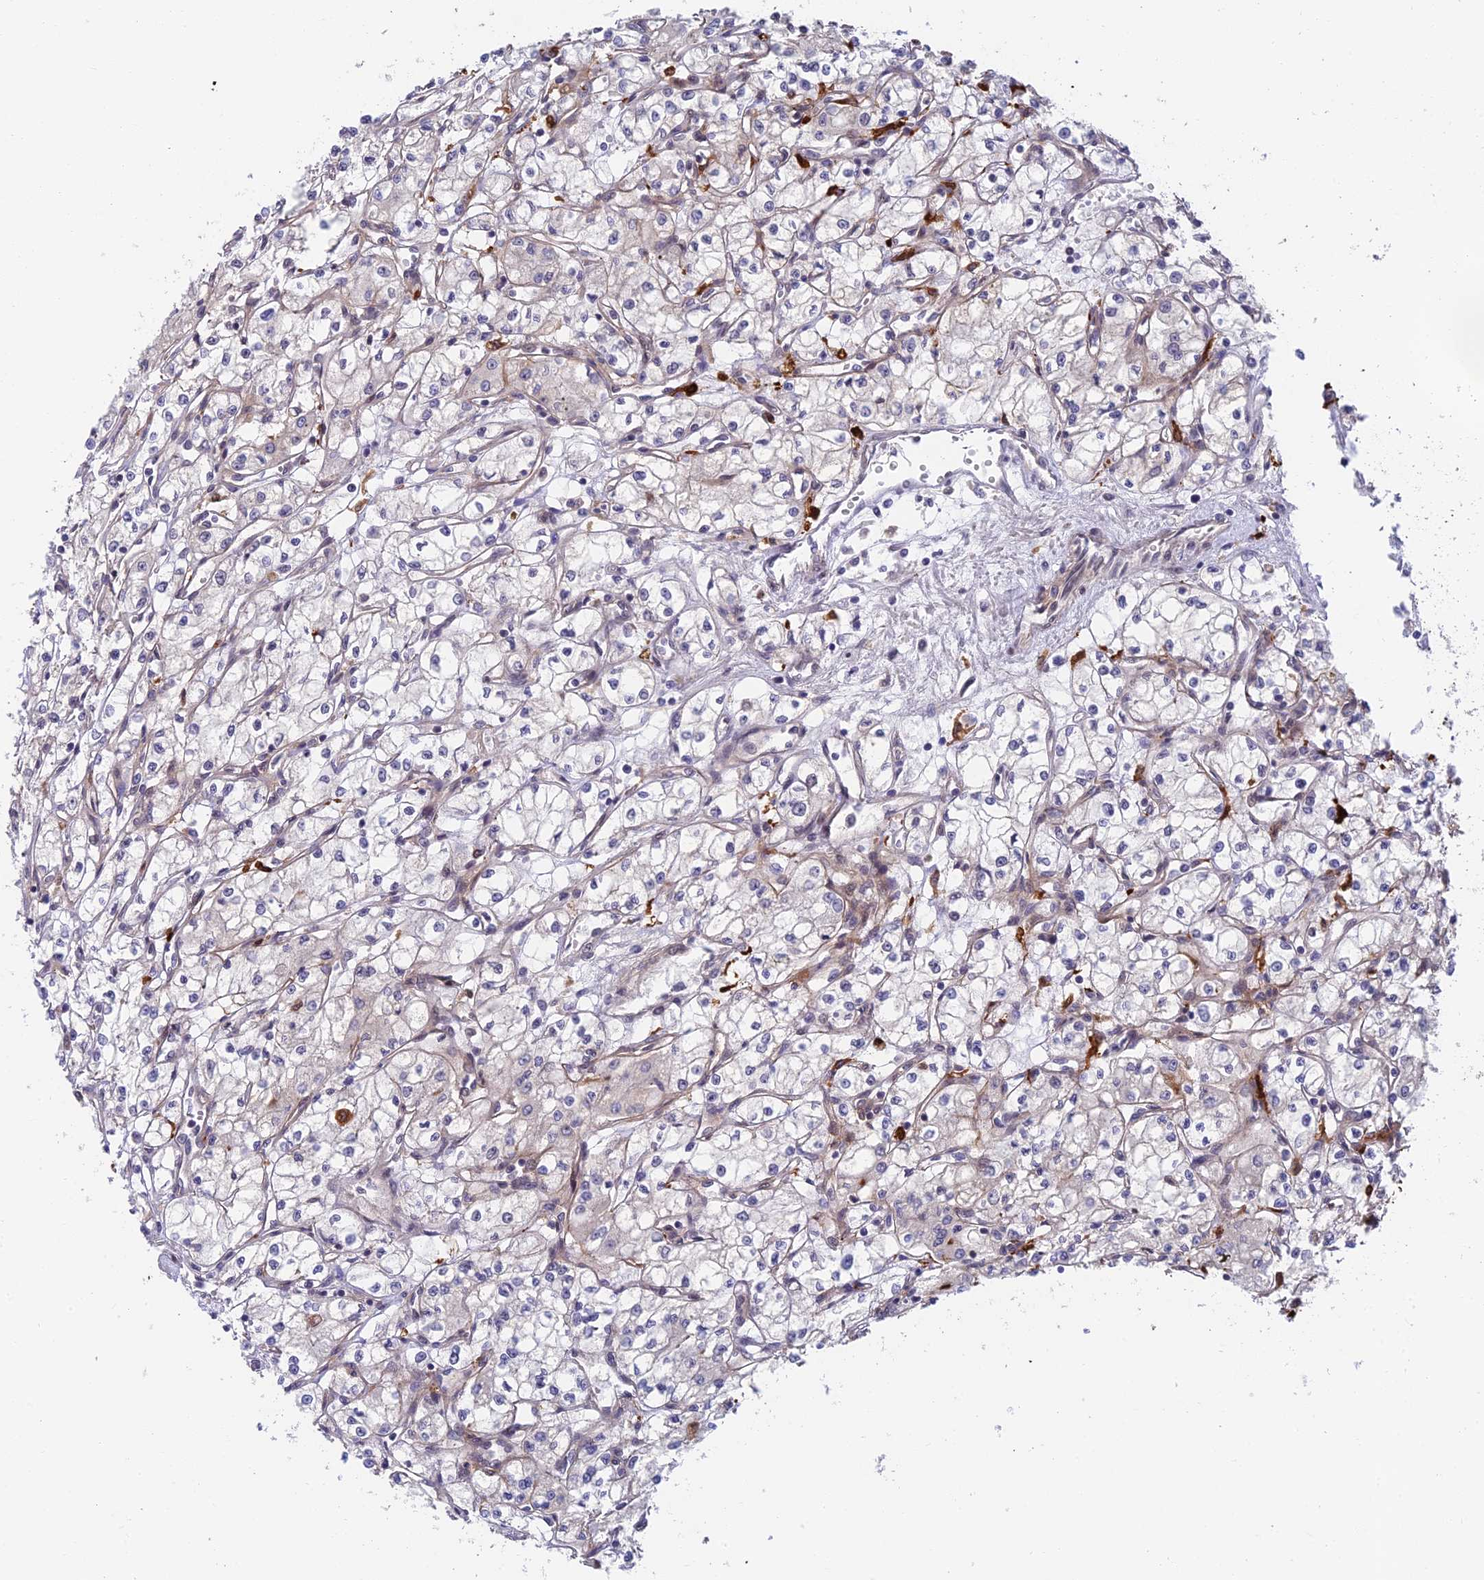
{"staining": {"intensity": "negative", "quantity": "none", "location": "none"}, "tissue": "renal cancer", "cell_type": "Tumor cells", "image_type": "cancer", "snomed": [{"axis": "morphology", "description": "Adenocarcinoma, NOS"}, {"axis": "topography", "description": "Kidney"}], "caption": "Immunohistochemical staining of human renal adenocarcinoma exhibits no significant expression in tumor cells.", "gene": "NSMCE1", "patient": {"sex": "male", "age": 59}}